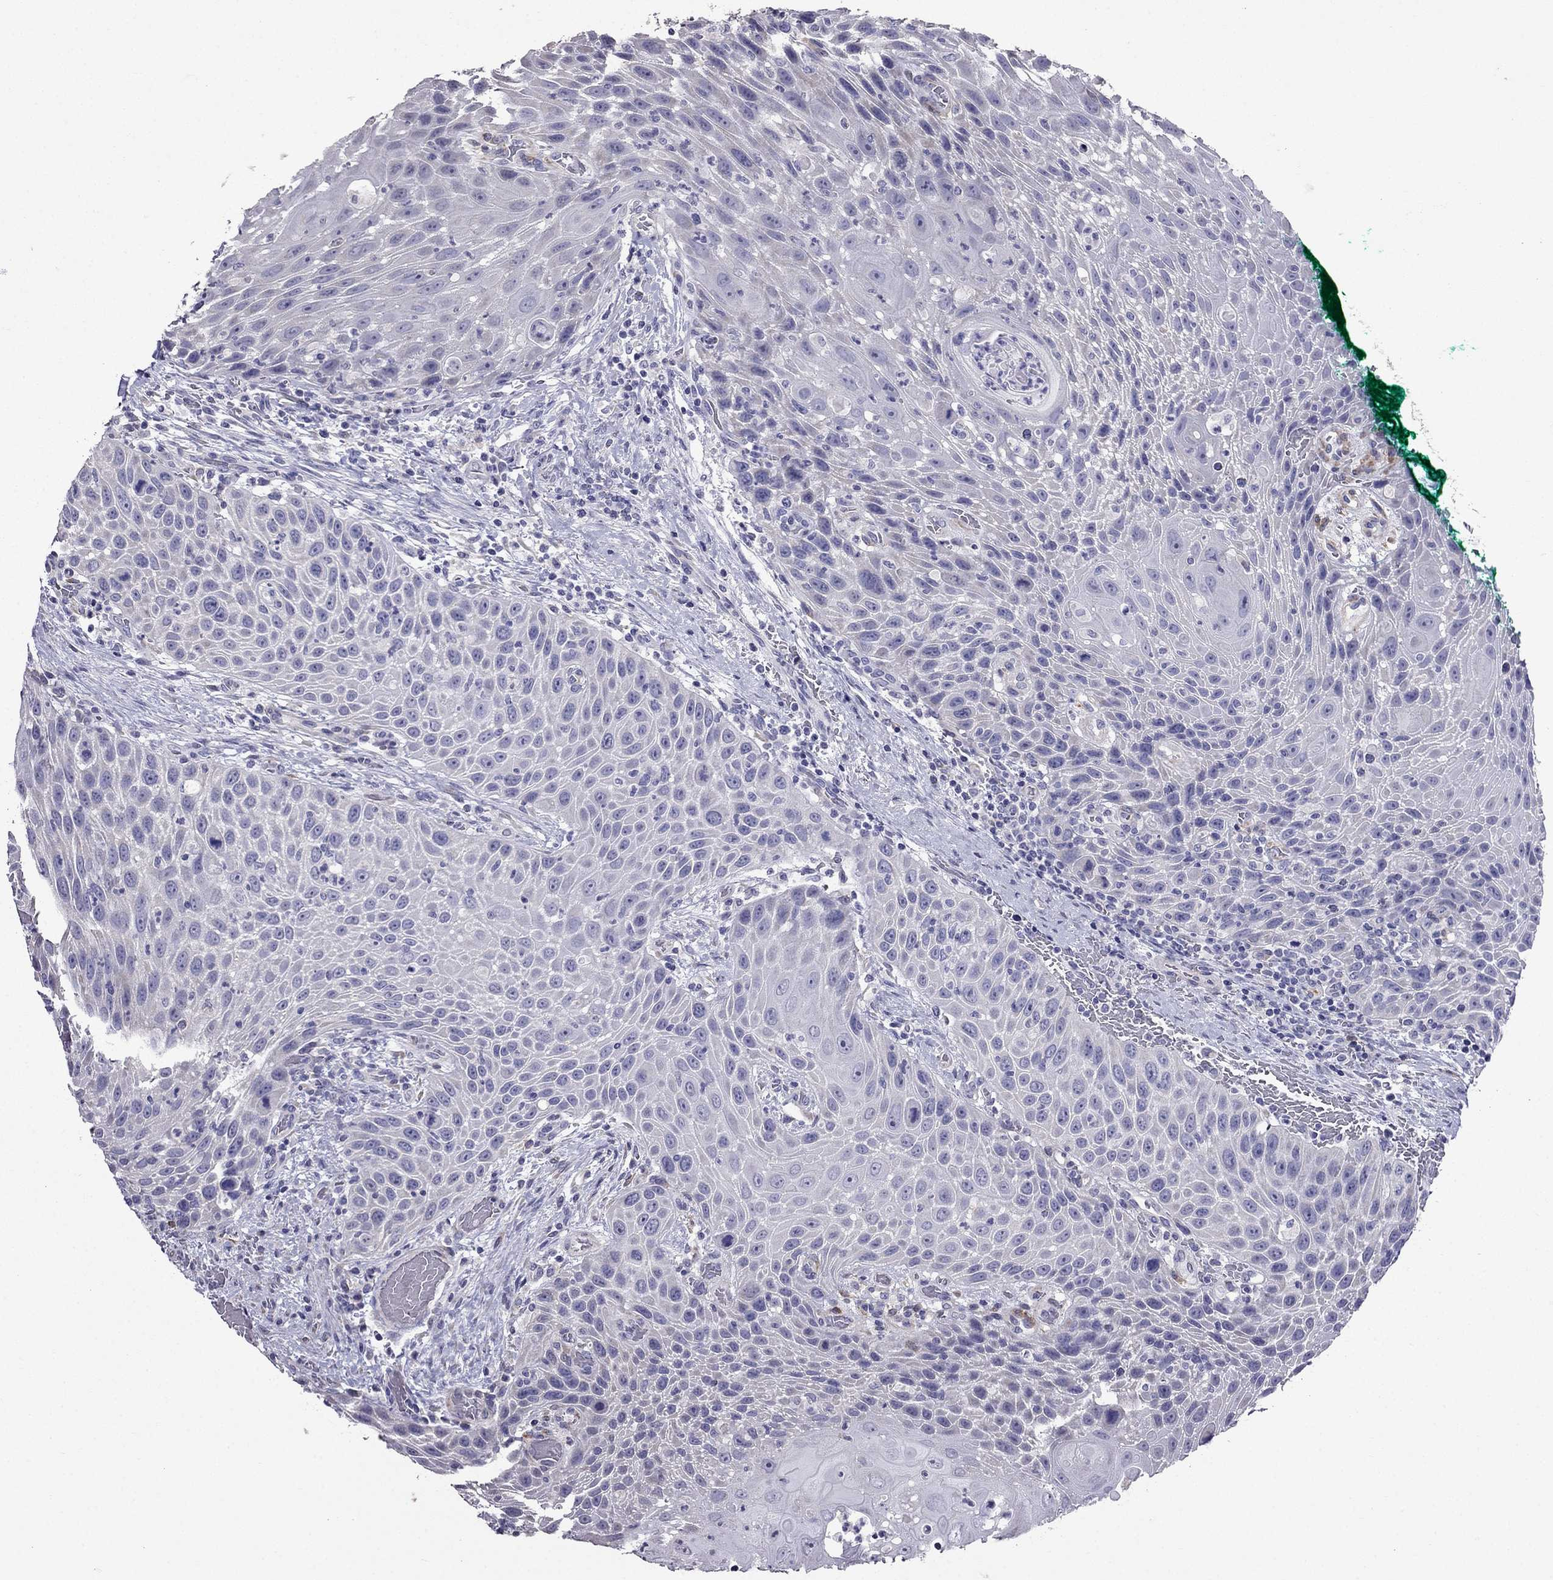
{"staining": {"intensity": "negative", "quantity": "none", "location": "none"}, "tissue": "head and neck cancer", "cell_type": "Tumor cells", "image_type": "cancer", "snomed": [{"axis": "morphology", "description": "Squamous cell carcinoma, NOS"}, {"axis": "topography", "description": "Head-Neck"}], "caption": "Tumor cells show no significant positivity in head and neck cancer.", "gene": "AK5", "patient": {"sex": "male", "age": 69}}